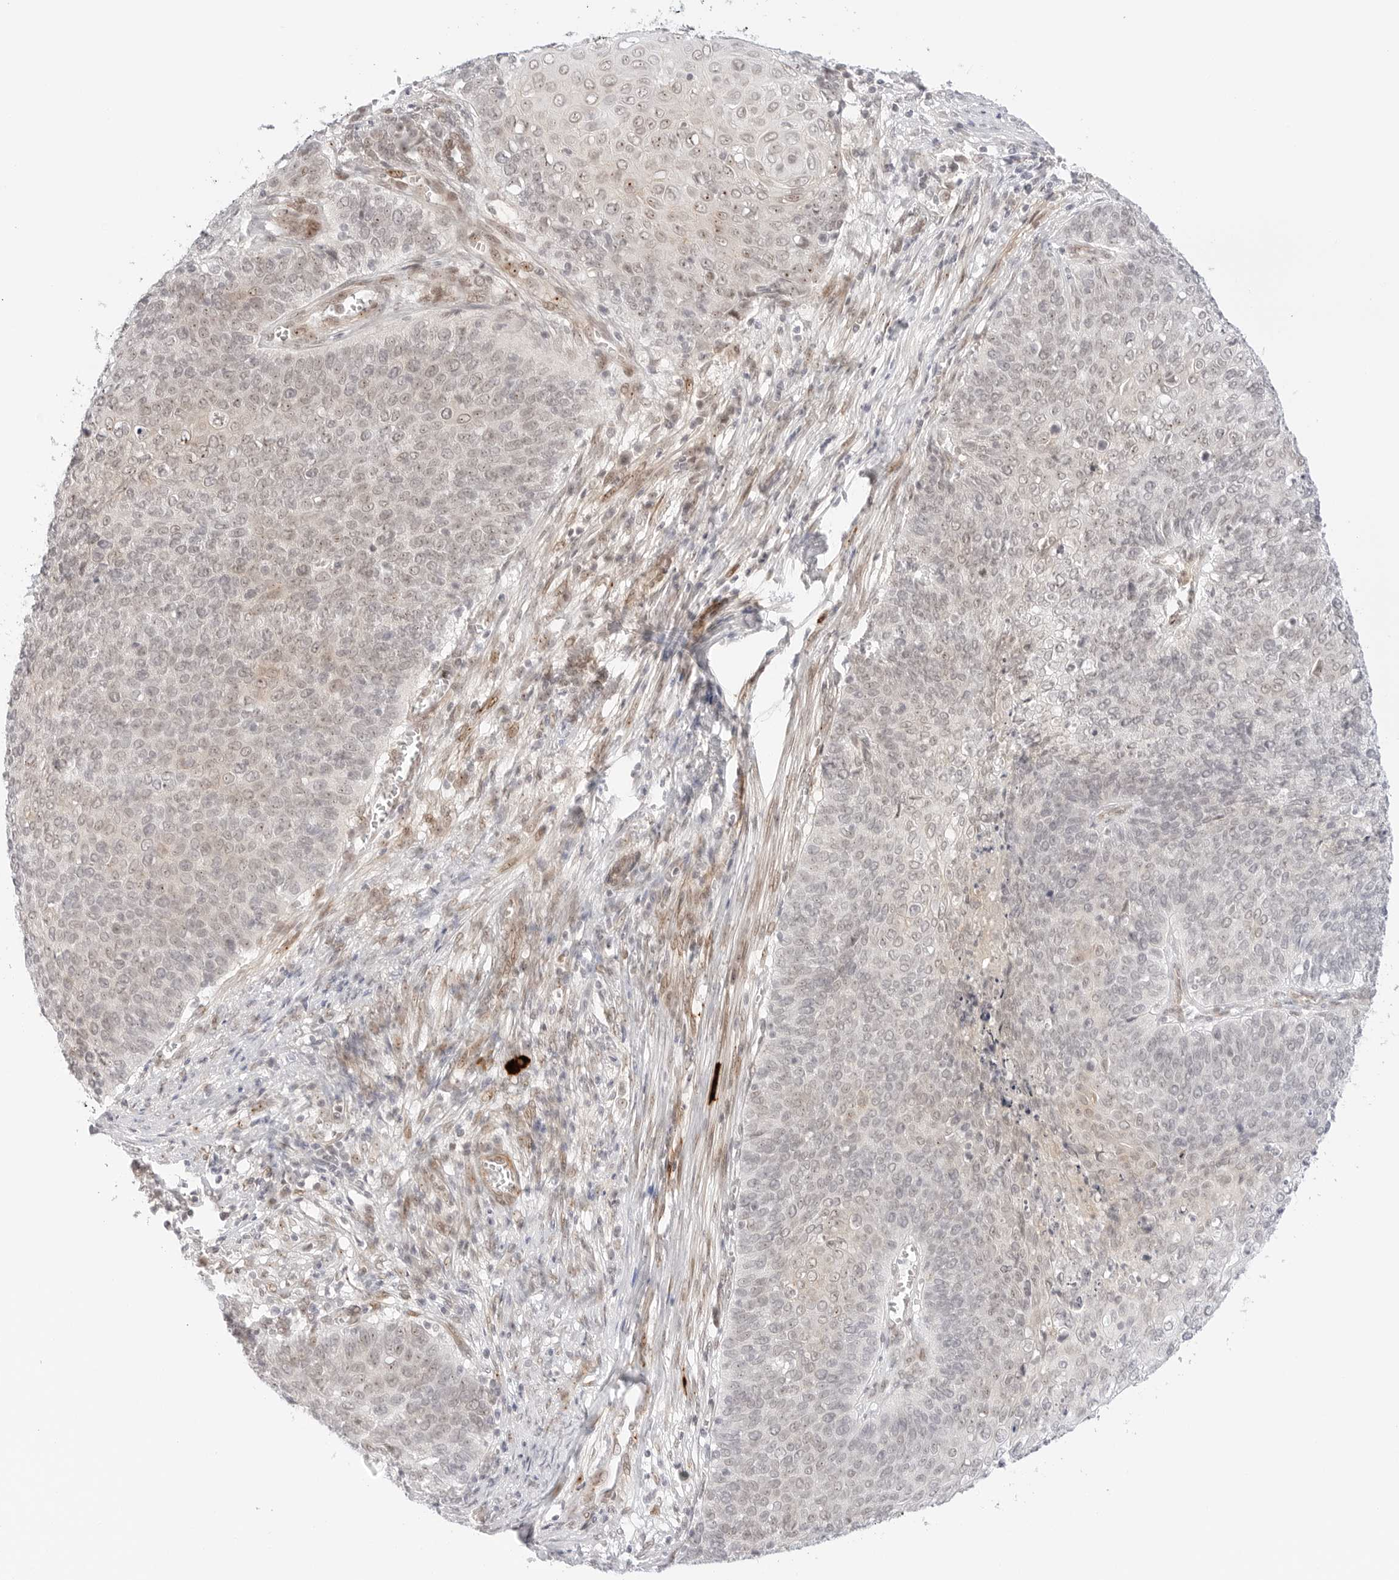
{"staining": {"intensity": "negative", "quantity": "none", "location": "none"}, "tissue": "cervical cancer", "cell_type": "Tumor cells", "image_type": "cancer", "snomed": [{"axis": "morphology", "description": "Squamous cell carcinoma, NOS"}, {"axis": "topography", "description": "Cervix"}], "caption": "This is an immunohistochemistry (IHC) micrograph of human squamous cell carcinoma (cervical). There is no expression in tumor cells.", "gene": "HIPK3", "patient": {"sex": "female", "age": 39}}